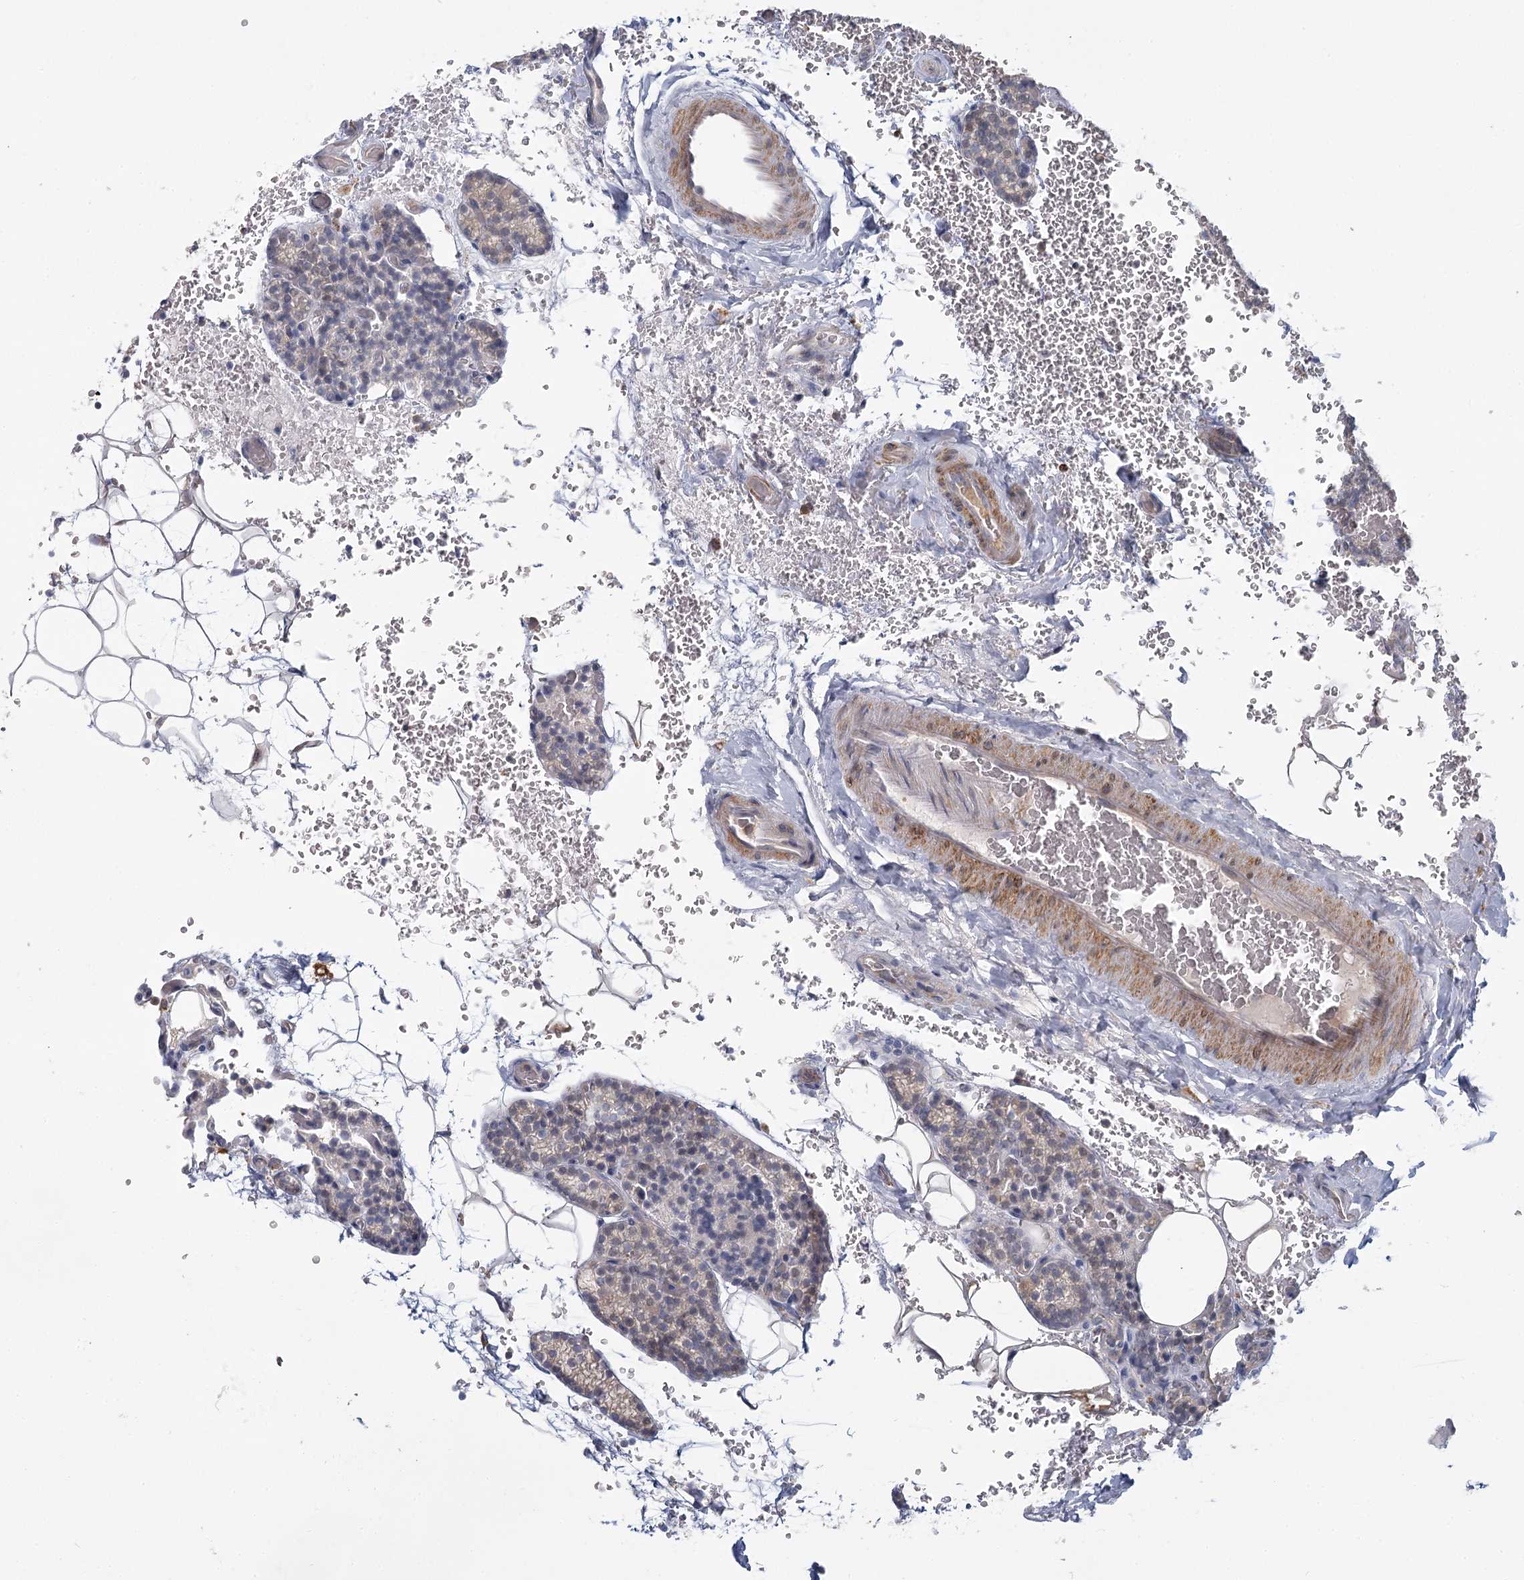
{"staining": {"intensity": "weak", "quantity": "<25%", "location": "nuclear"}, "tissue": "parathyroid gland", "cell_type": "Glandular cells", "image_type": "normal", "snomed": [{"axis": "morphology", "description": "Normal tissue, NOS"}, {"axis": "topography", "description": "Parathyroid gland"}], "caption": "This is an immunohistochemistry (IHC) micrograph of unremarkable human parathyroid gland. There is no expression in glandular cells.", "gene": "USP11", "patient": {"sex": "male", "age": 50}}